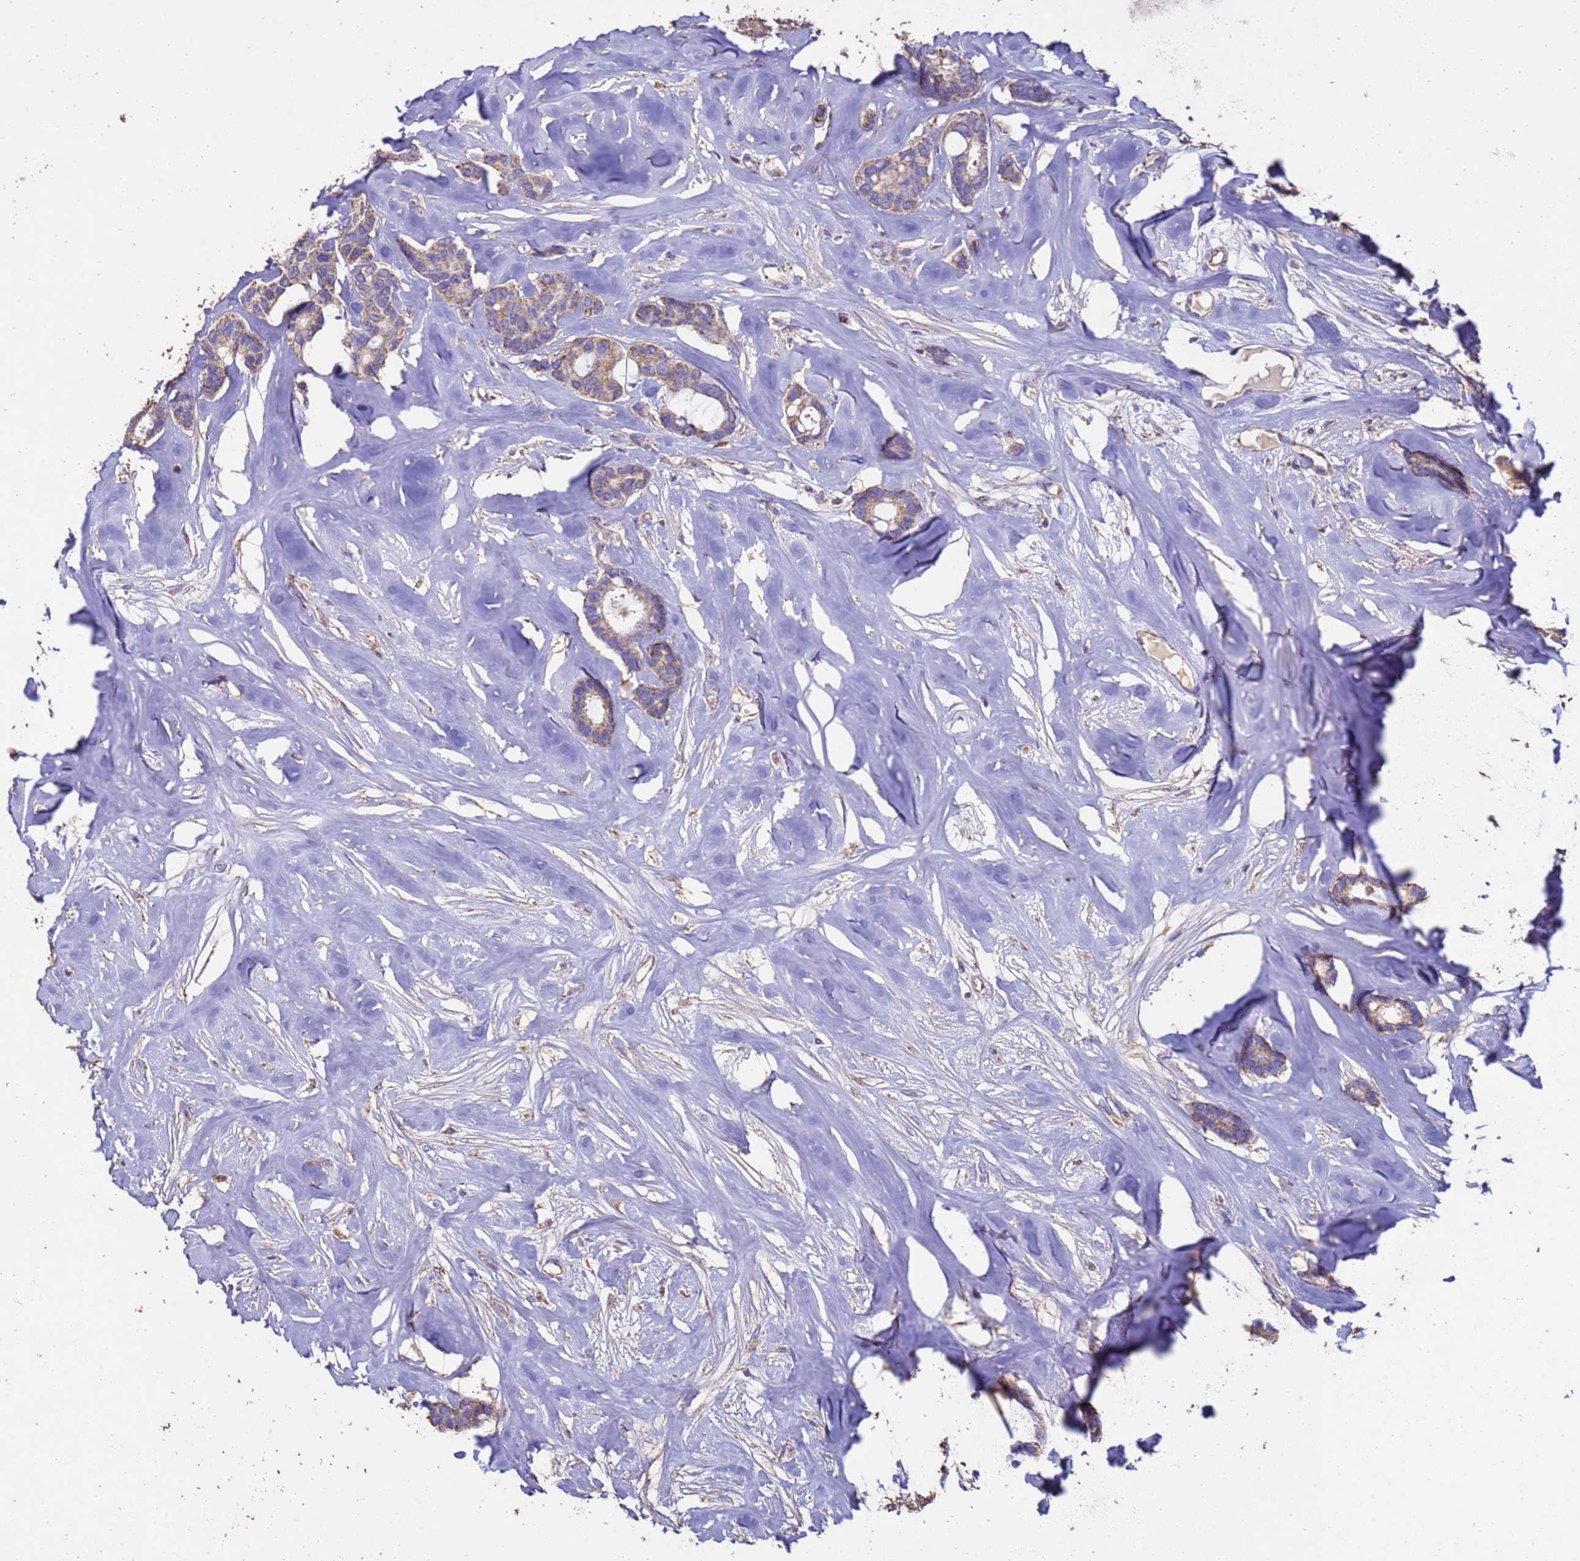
{"staining": {"intensity": "moderate", "quantity": ">75%", "location": "cytoplasmic/membranous"}, "tissue": "breast cancer", "cell_type": "Tumor cells", "image_type": "cancer", "snomed": [{"axis": "morphology", "description": "Duct carcinoma"}, {"axis": "topography", "description": "Breast"}], "caption": "Moderate cytoplasmic/membranous positivity is present in about >75% of tumor cells in breast cancer.", "gene": "ZNFX1", "patient": {"sex": "female", "age": 87}}